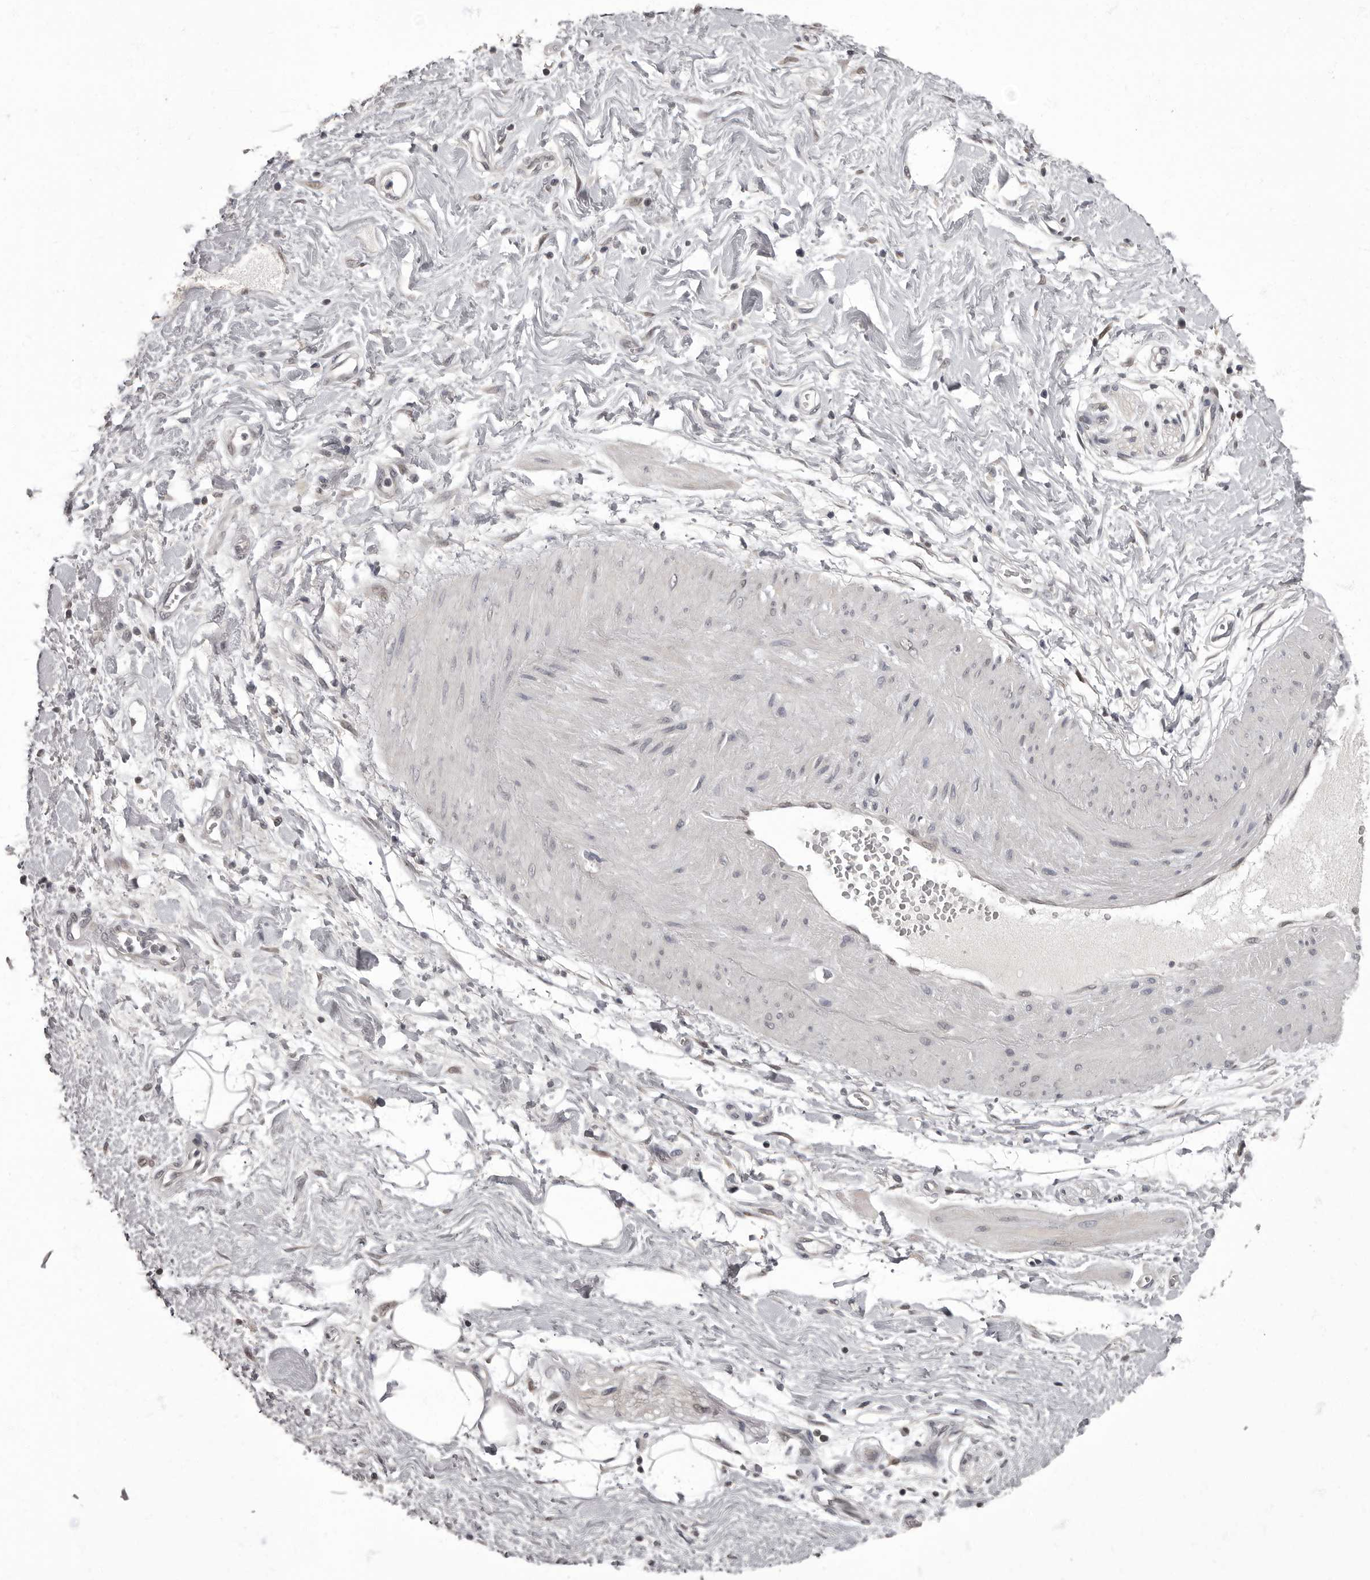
{"staining": {"intensity": "negative", "quantity": "none", "location": "none"}, "tissue": "adipose tissue", "cell_type": "Adipocytes", "image_type": "normal", "snomed": [{"axis": "morphology", "description": "Normal tissue, NOS"}, {"axis": "morphology", "description": "Adenocarcinoma, NOS"}, {"axis": "topography", "description": "Pancreas"}, {"axis": "topography", "description": "Peripheral nerve tissue"}], "caption": "DAB immunohistochemical staining of unremarkable human adipose tissue exhibits no significant positivity in adipocytes. The staining is performed using DAB brown chromogen with nuclei counter-stained in using hematoxylin.", "gene": "C1orf50", "patient": {"sex": "male", "age": 59}}